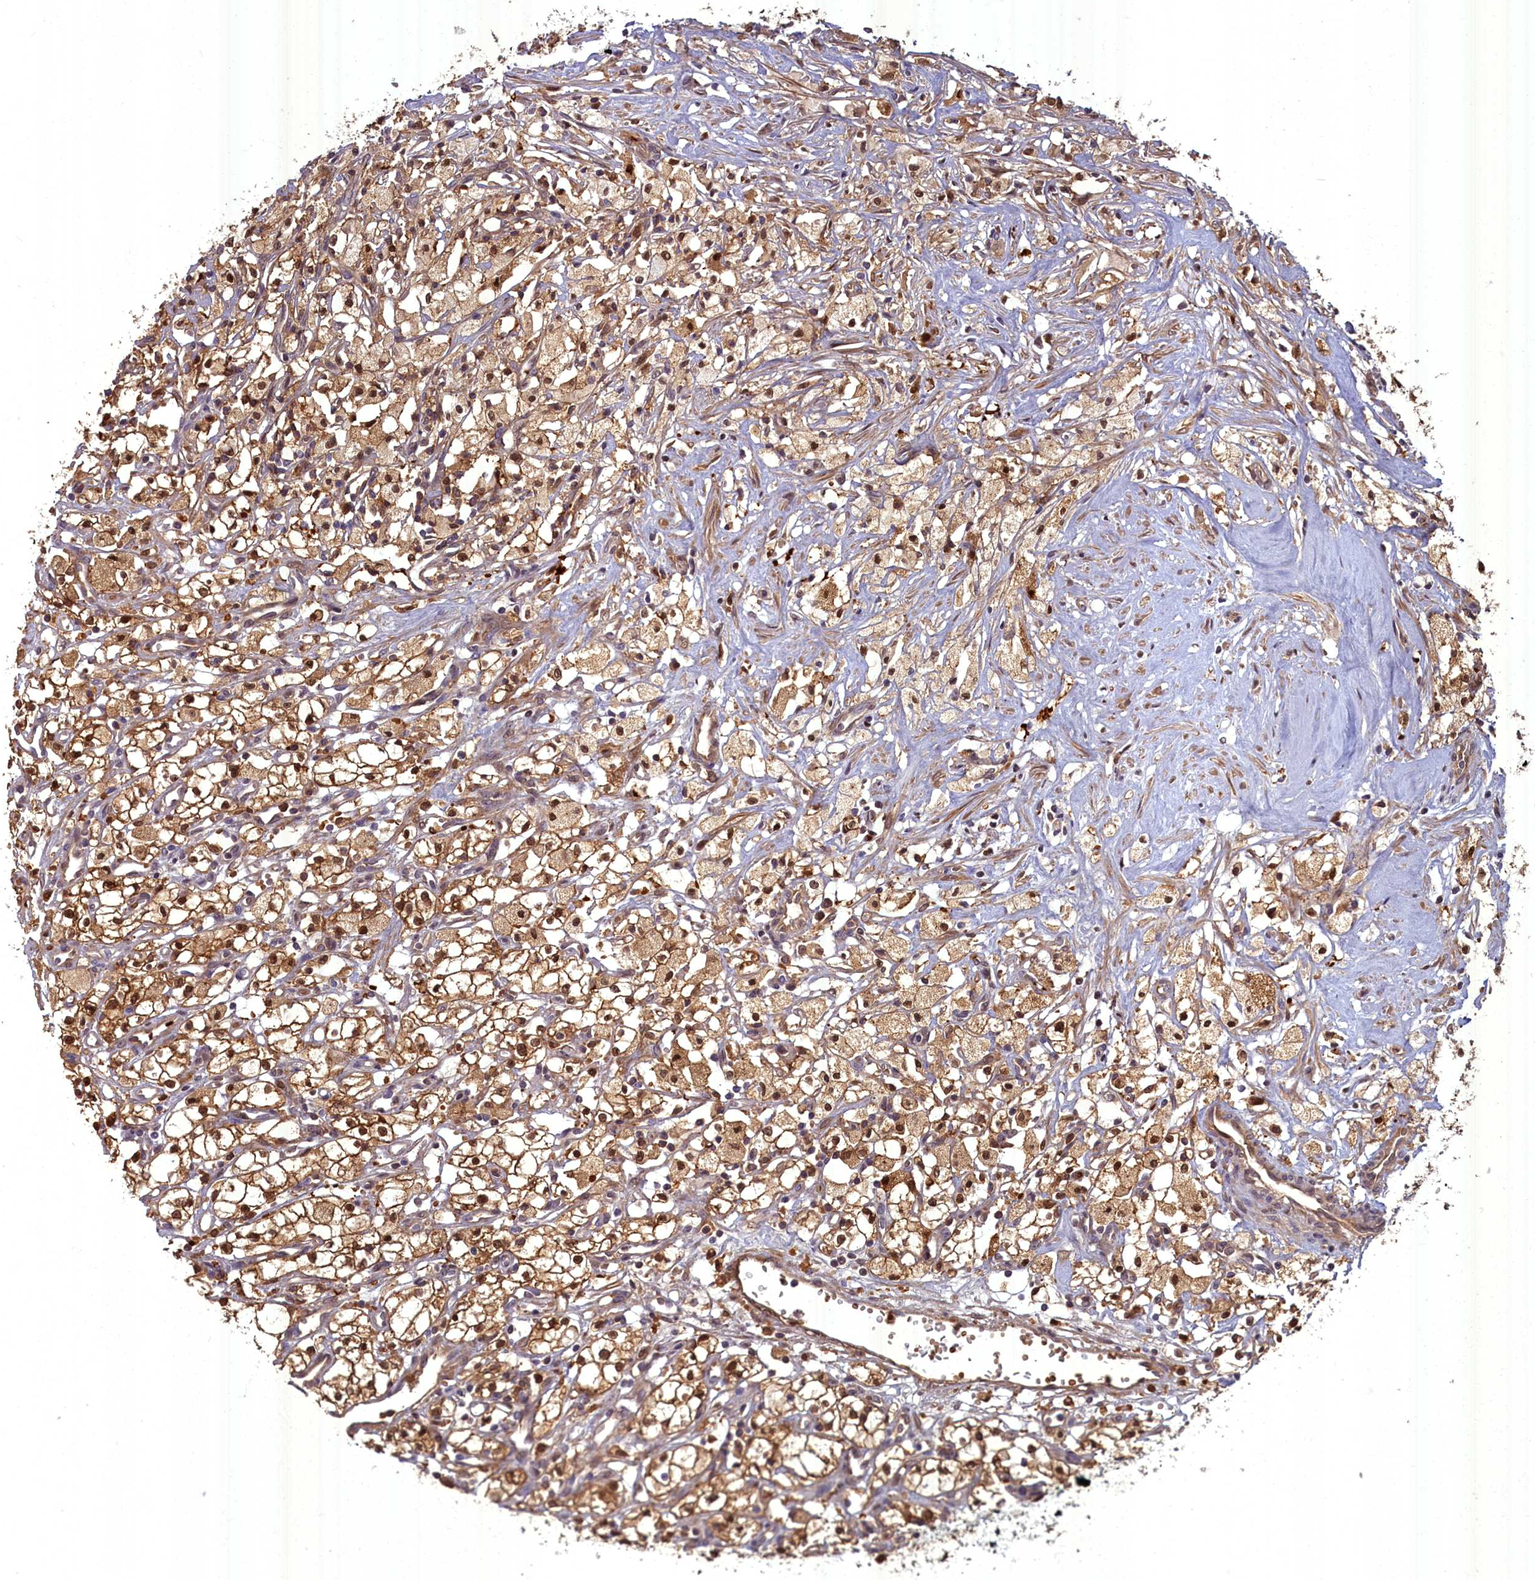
{"staining": {"intensity": "moderate", "quantity": ">75%", "location": "cytoplasmic/membranous,nuclear"}, "tissue": "renal cancer", "cell_type": "Tumor cells", "image_type": "cancer", "snomed": [{"axis": "morphology", "description": "Adenocarcinoma, NOS"}, {"axis": "topography", "description": "Kidney"}], "caption": "Brown immunohistochemical staining in human renal cancer (adenocarcinoma) reveals moderate cytoplasmic/membranous and nuclear staining in approximately >75% of tumor cells. The protein is stained brown, and the nuclei are stained in blue (DAB (3,3'-diaminobenzidine) IHC with brightfield microscopy, high magnification).", "gene": "BLVRB", "patient": {"sex": "male", "age": 59}}